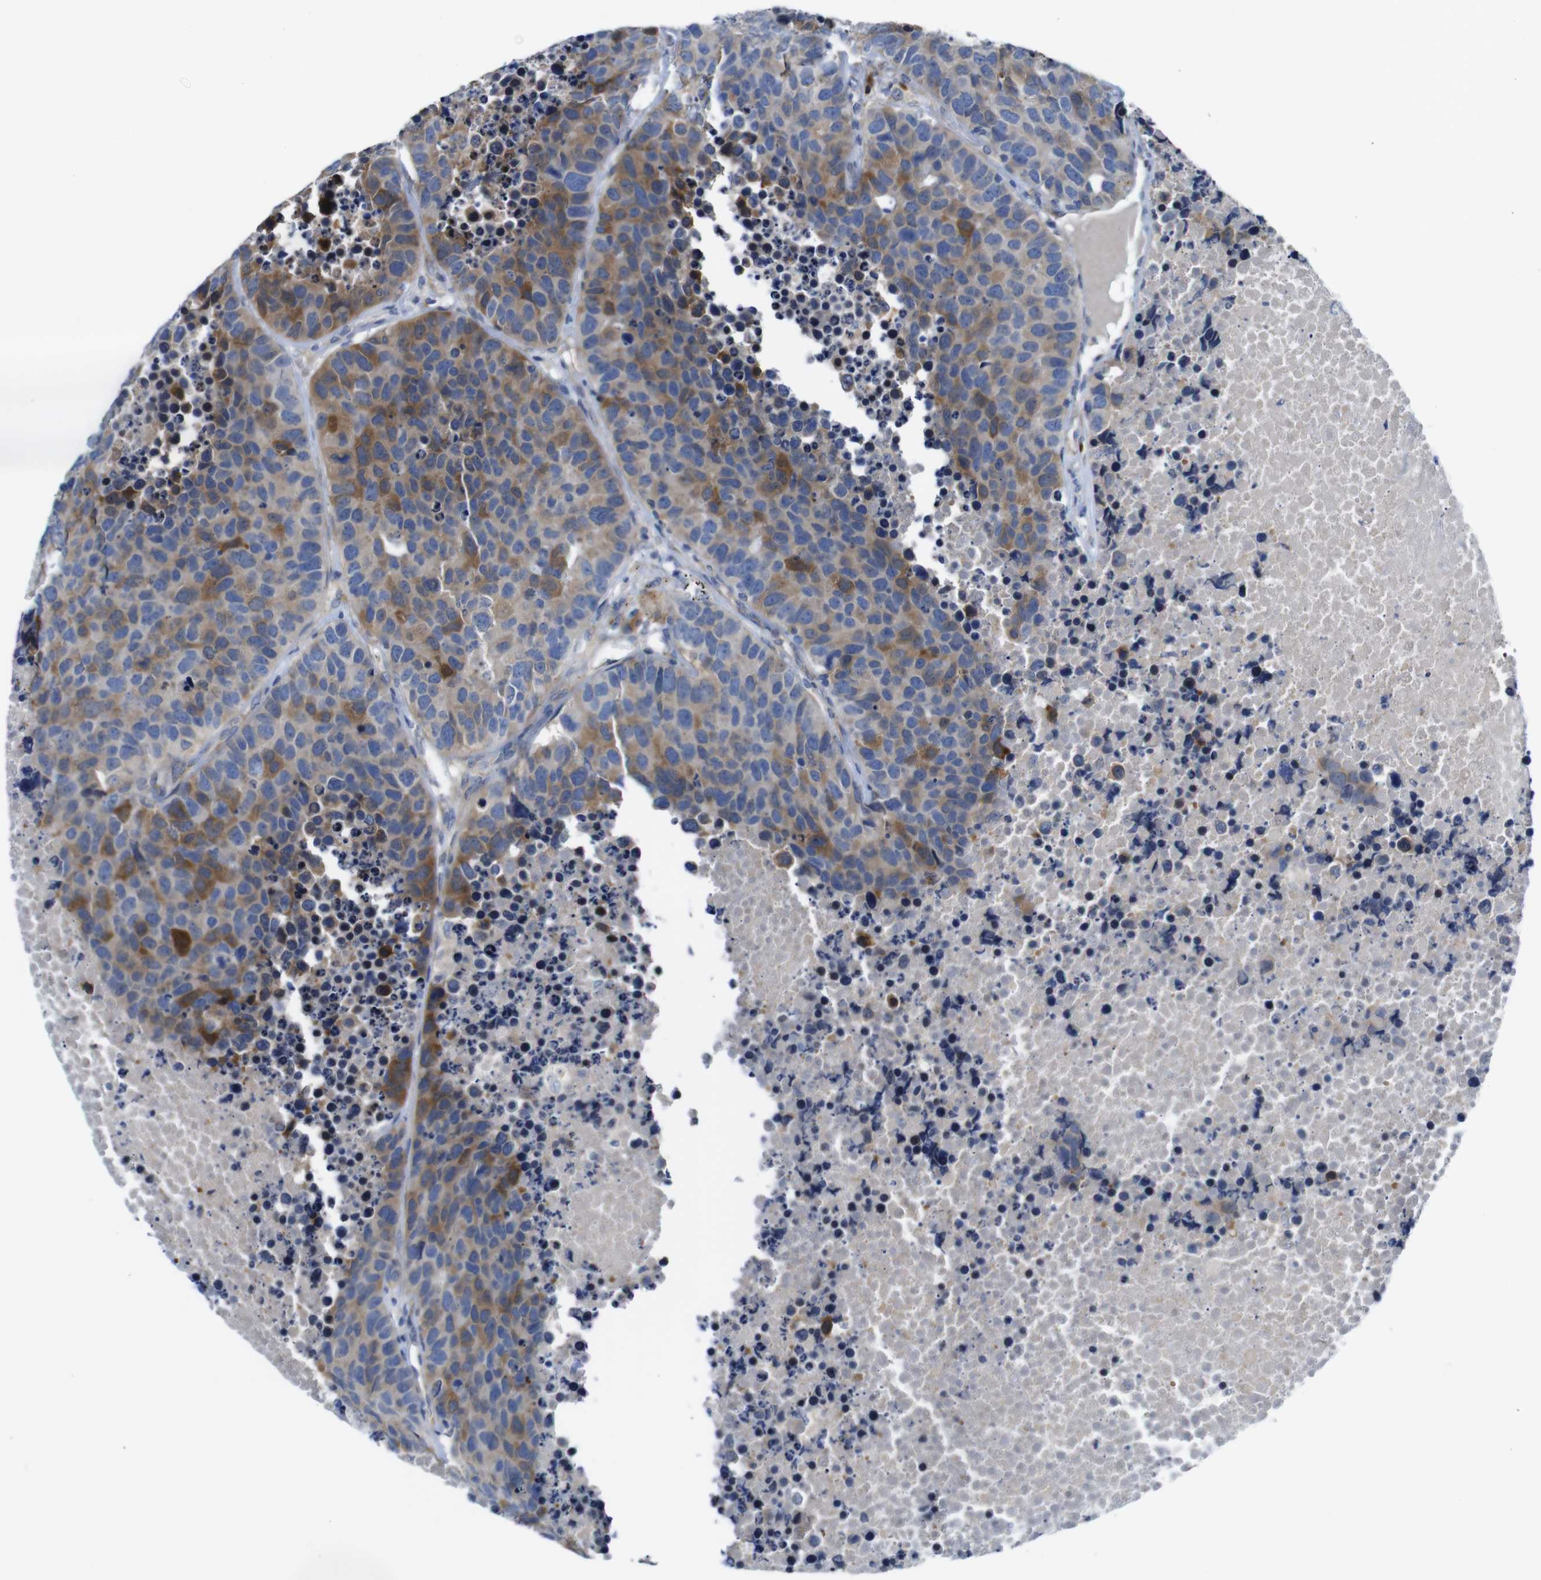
{"staining": {"intensity": "moderate", "quantity": ">75%", "location": "cytoplasmic/membranous"}, "tissue": "carcinoid", "cell_type": "Tumor cells", "image_type": "cancer", "snomed": [{"axis": "morphology", "description": "Carcinoid, malignant, NOS"}, {"axis": "topography", "description": "Lung"}], "caption": "The histopathology image shows staining of carcinoid, revealing moderate cytoplasmic/membranous protein positivity (brown color) within tumor cells.", "gene": "DDRGK1", "patient": {"sex": "male", "age": 60}}